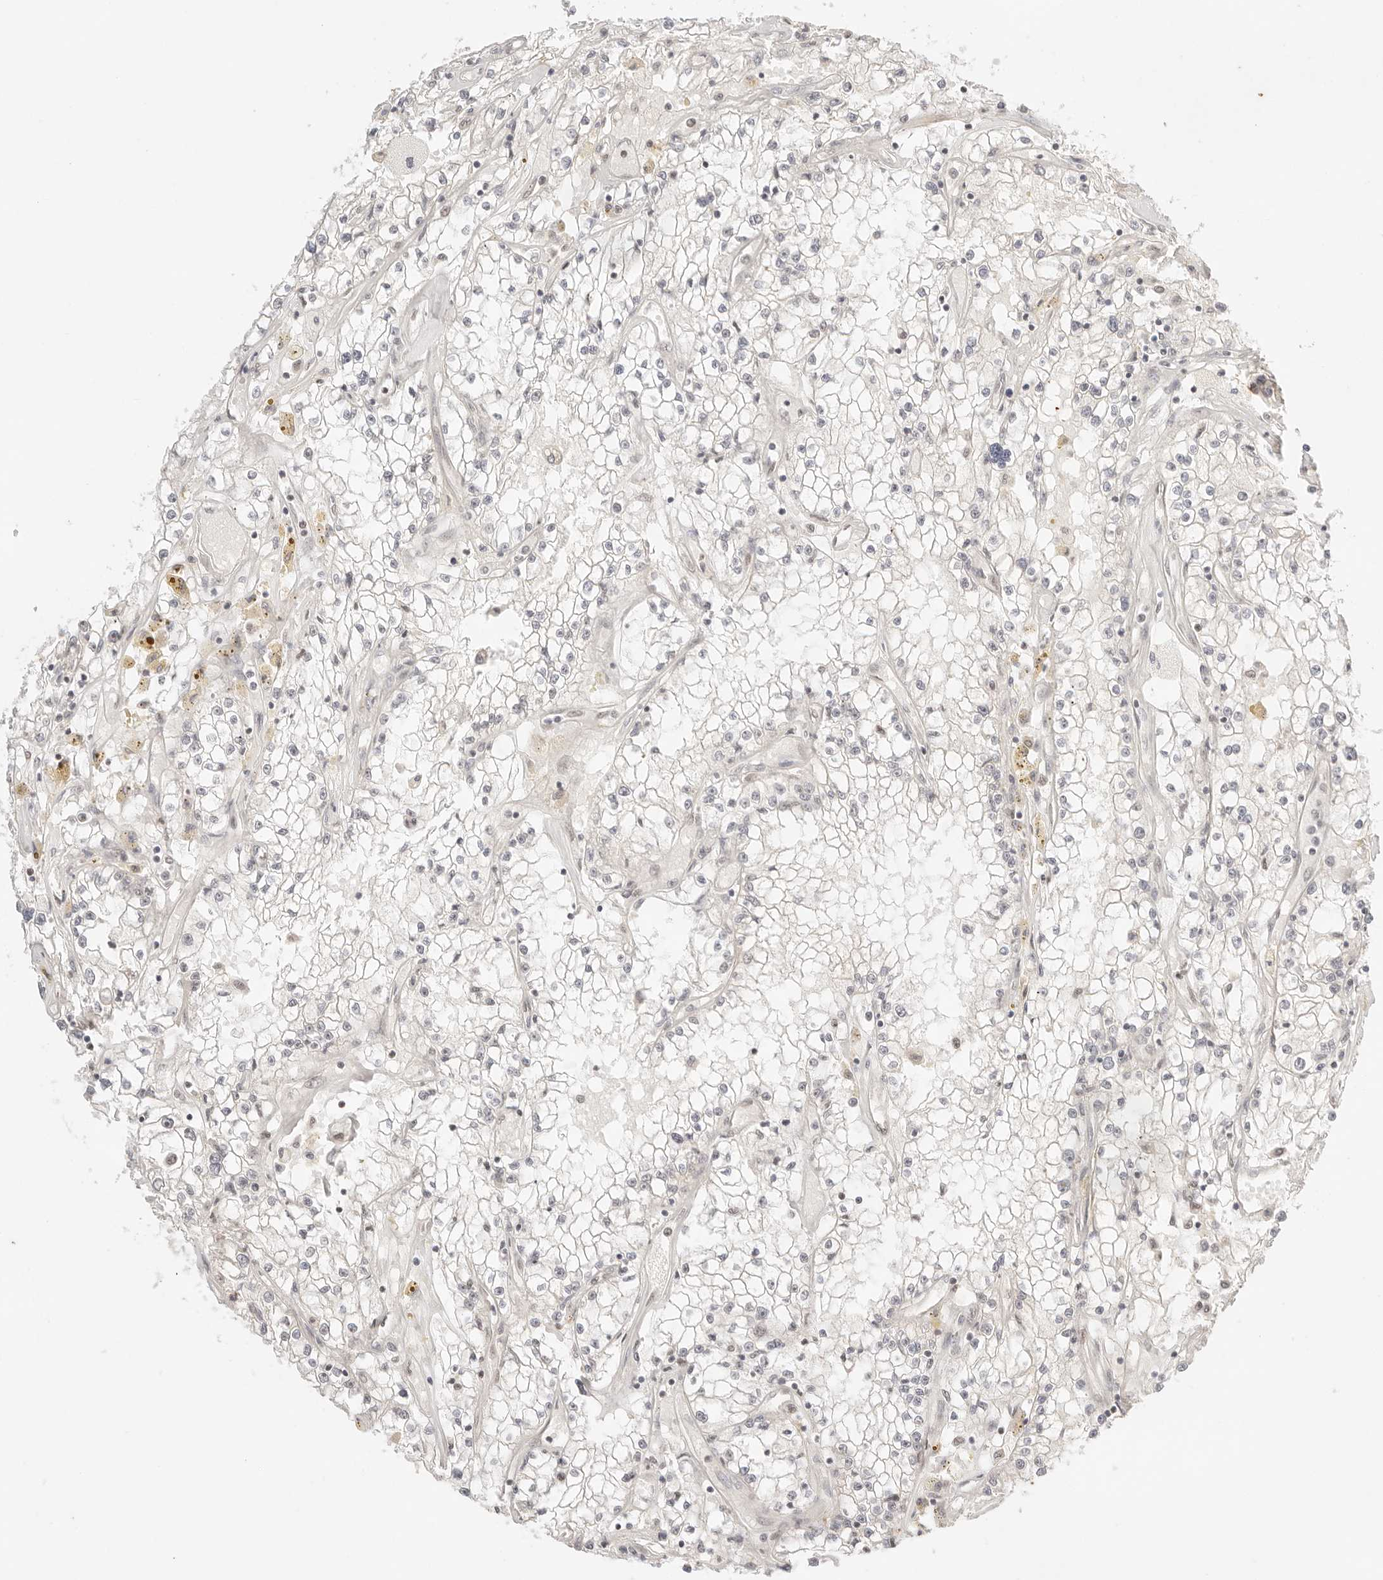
{"staining": {"intensity": "negative", "quantity": "none", "location": "none"}, "tissue": "renal cancer", "cell_type": "Tumor cells", "image_type": "cancer", "snomed": [{"axis": "morphology", "description": "Adenocarcinoma, NOS"}, {"axis": "topography", "description": "Kidney"}], "caption": "Tumor cells are negative for protein expression in human renal cancer.", "gene": "GTF2E2", "patient": {"sex": "male", "age": 56}}